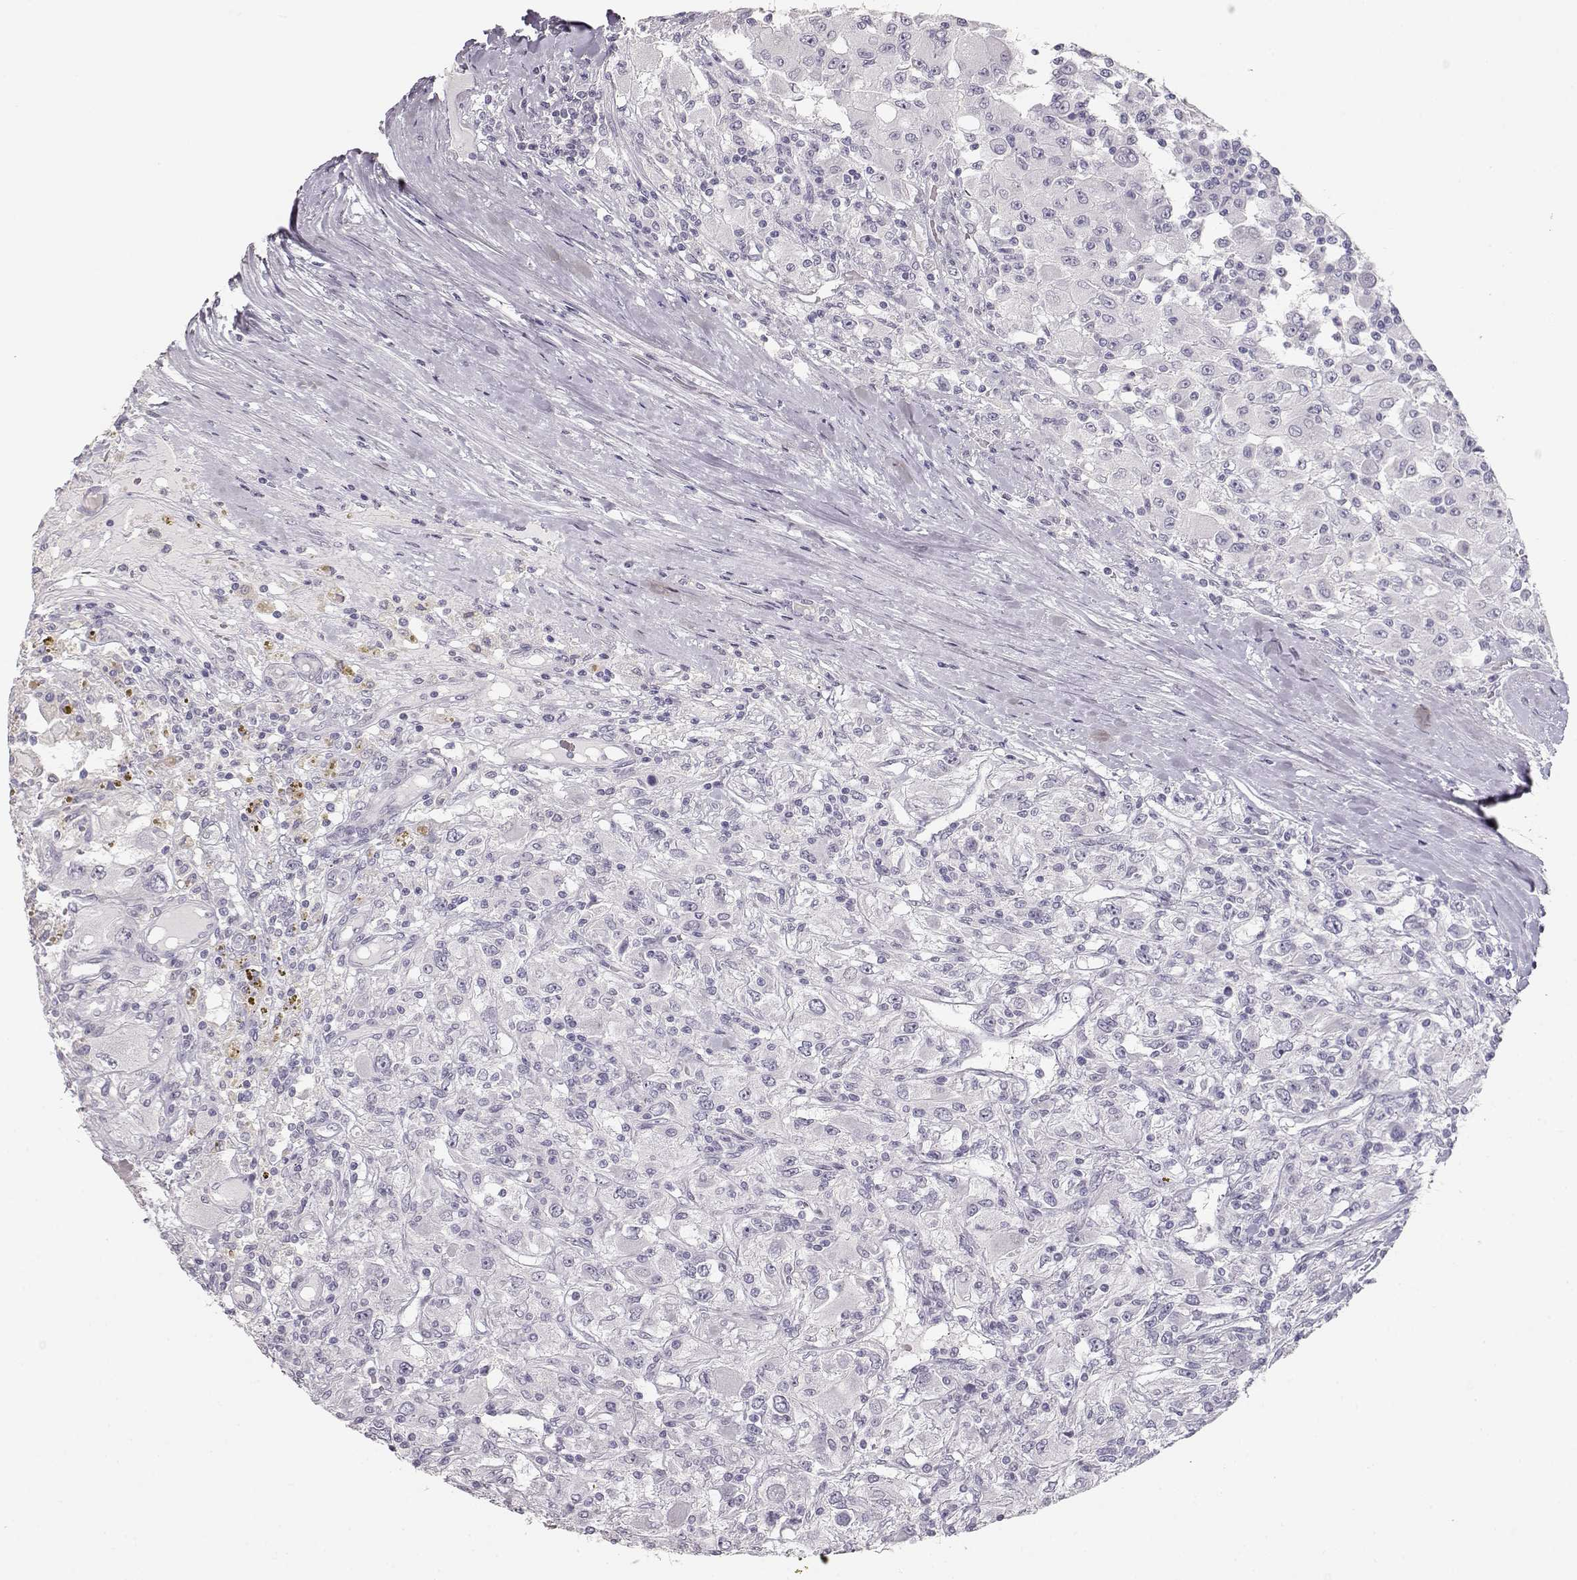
{"staining": {"intensity": "negative", "quantity": "none", "location": "none"}, "tissue": "renal cancer", "cell_type": "Tumor cells", "image_type": "cancer", "snomed": [{"axis": "morphology", "description": "Adenocarcinoma, NOS"}, {"axis": "topography", "description": "Kidney"}], "caption": "The image shows no staining of tumor cells in renal adenocarcinoma. (Brightfield microscopy of DAB IHC at high magnification).", "gene": "TKTL1", "patient": {"sex": "female", "age": 67}}